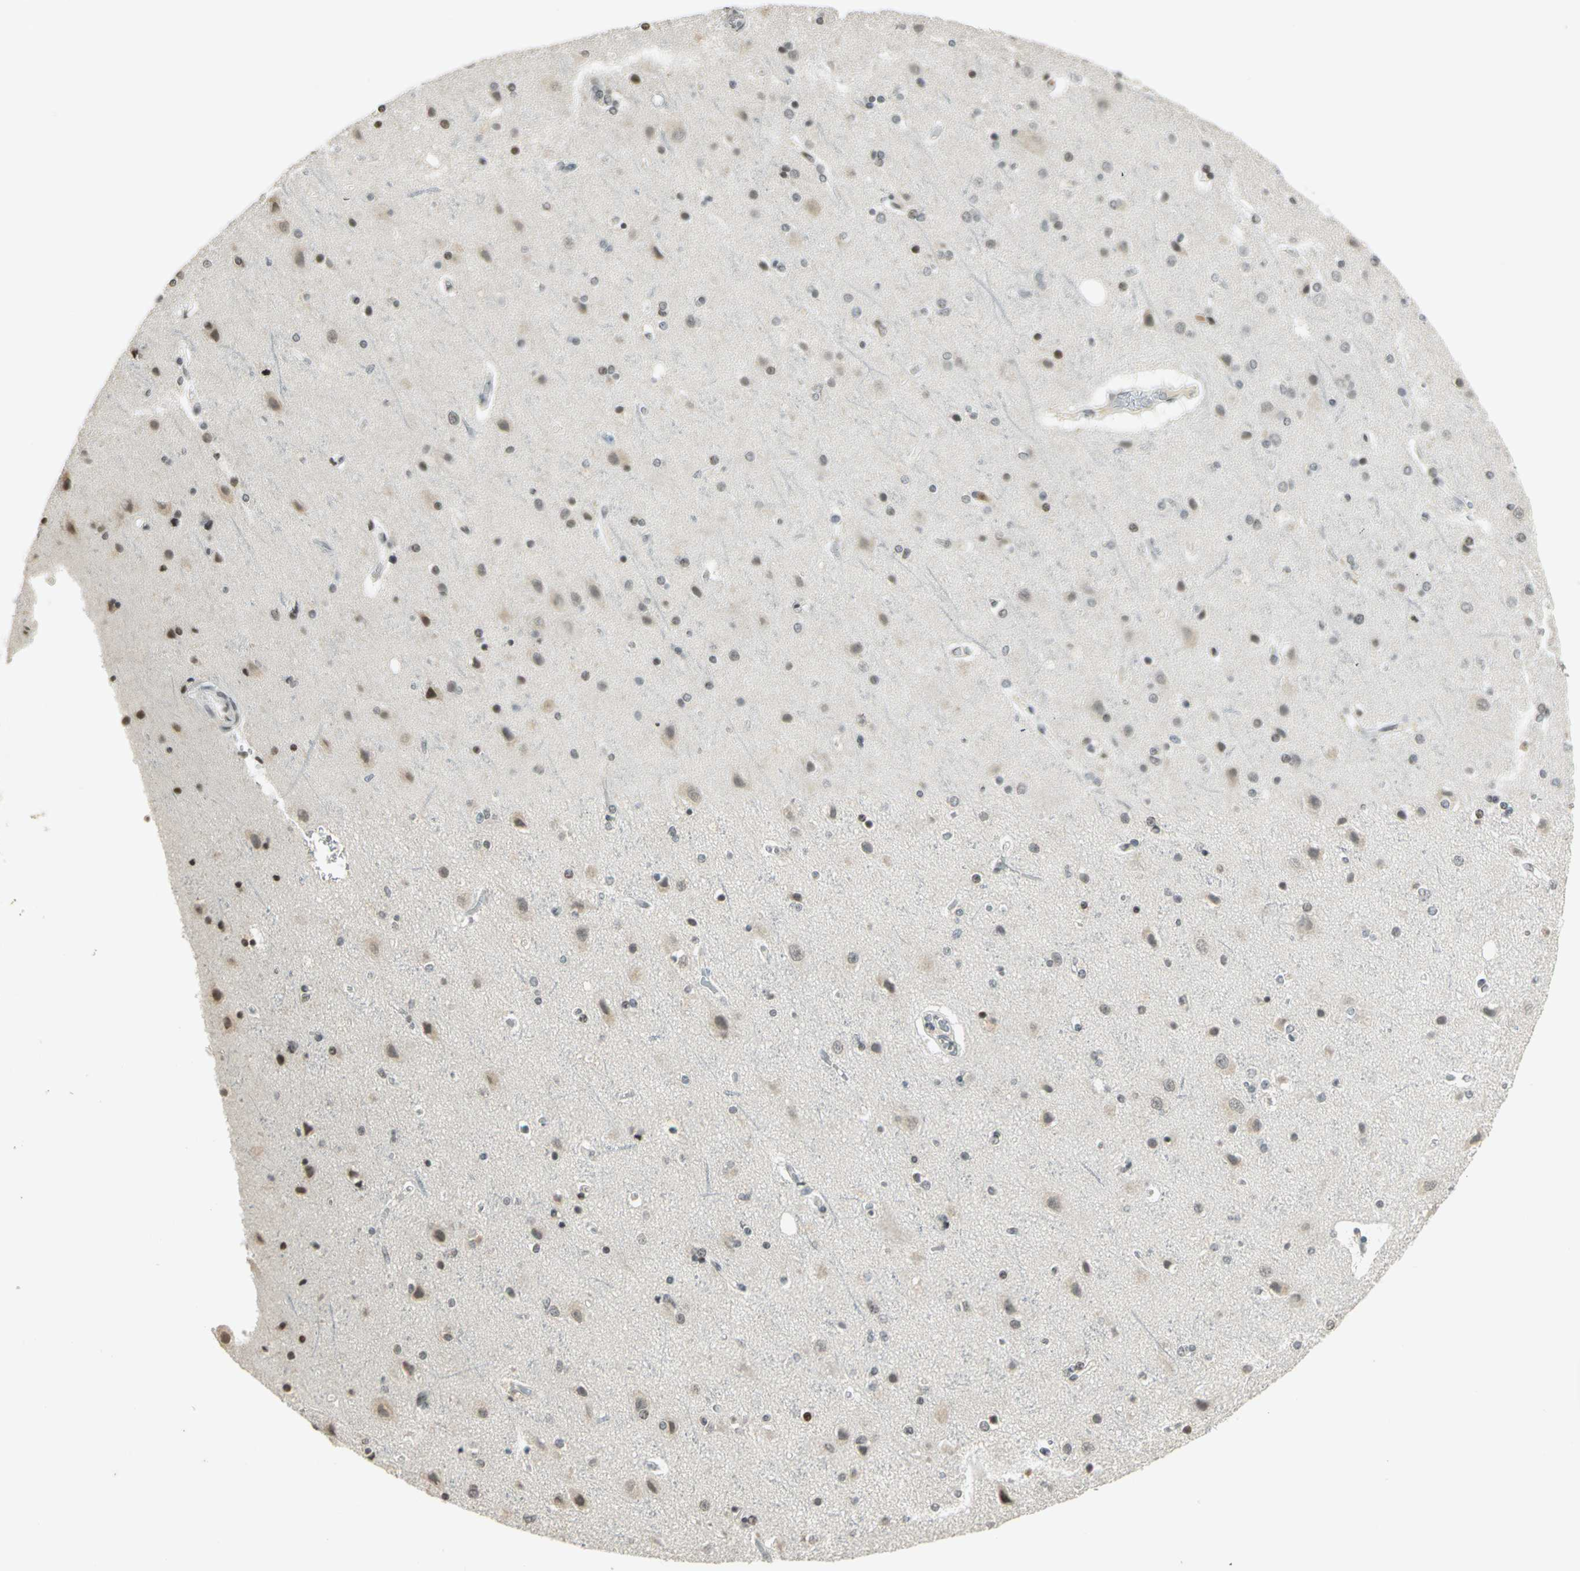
{"staining": {"intensity": "negative", "quantity": "none", "location": "none"}, "tissue": "cerebral cortex", "cell_type": "Endothelial cells", "image_type": "normal", "snomed": [{"axis": "morphology", "description": "Normal tissue, NOS"}, {"axis": "topography", "description": "Cerebral cortex"}], "caption": "IHC micrograph of normal cerebral cortex stained for a protein (brown), which exhibits no positivity in endothelial cells.", "gene": "SMARCA5", "patient": {"sex": "female", "age": 54}}